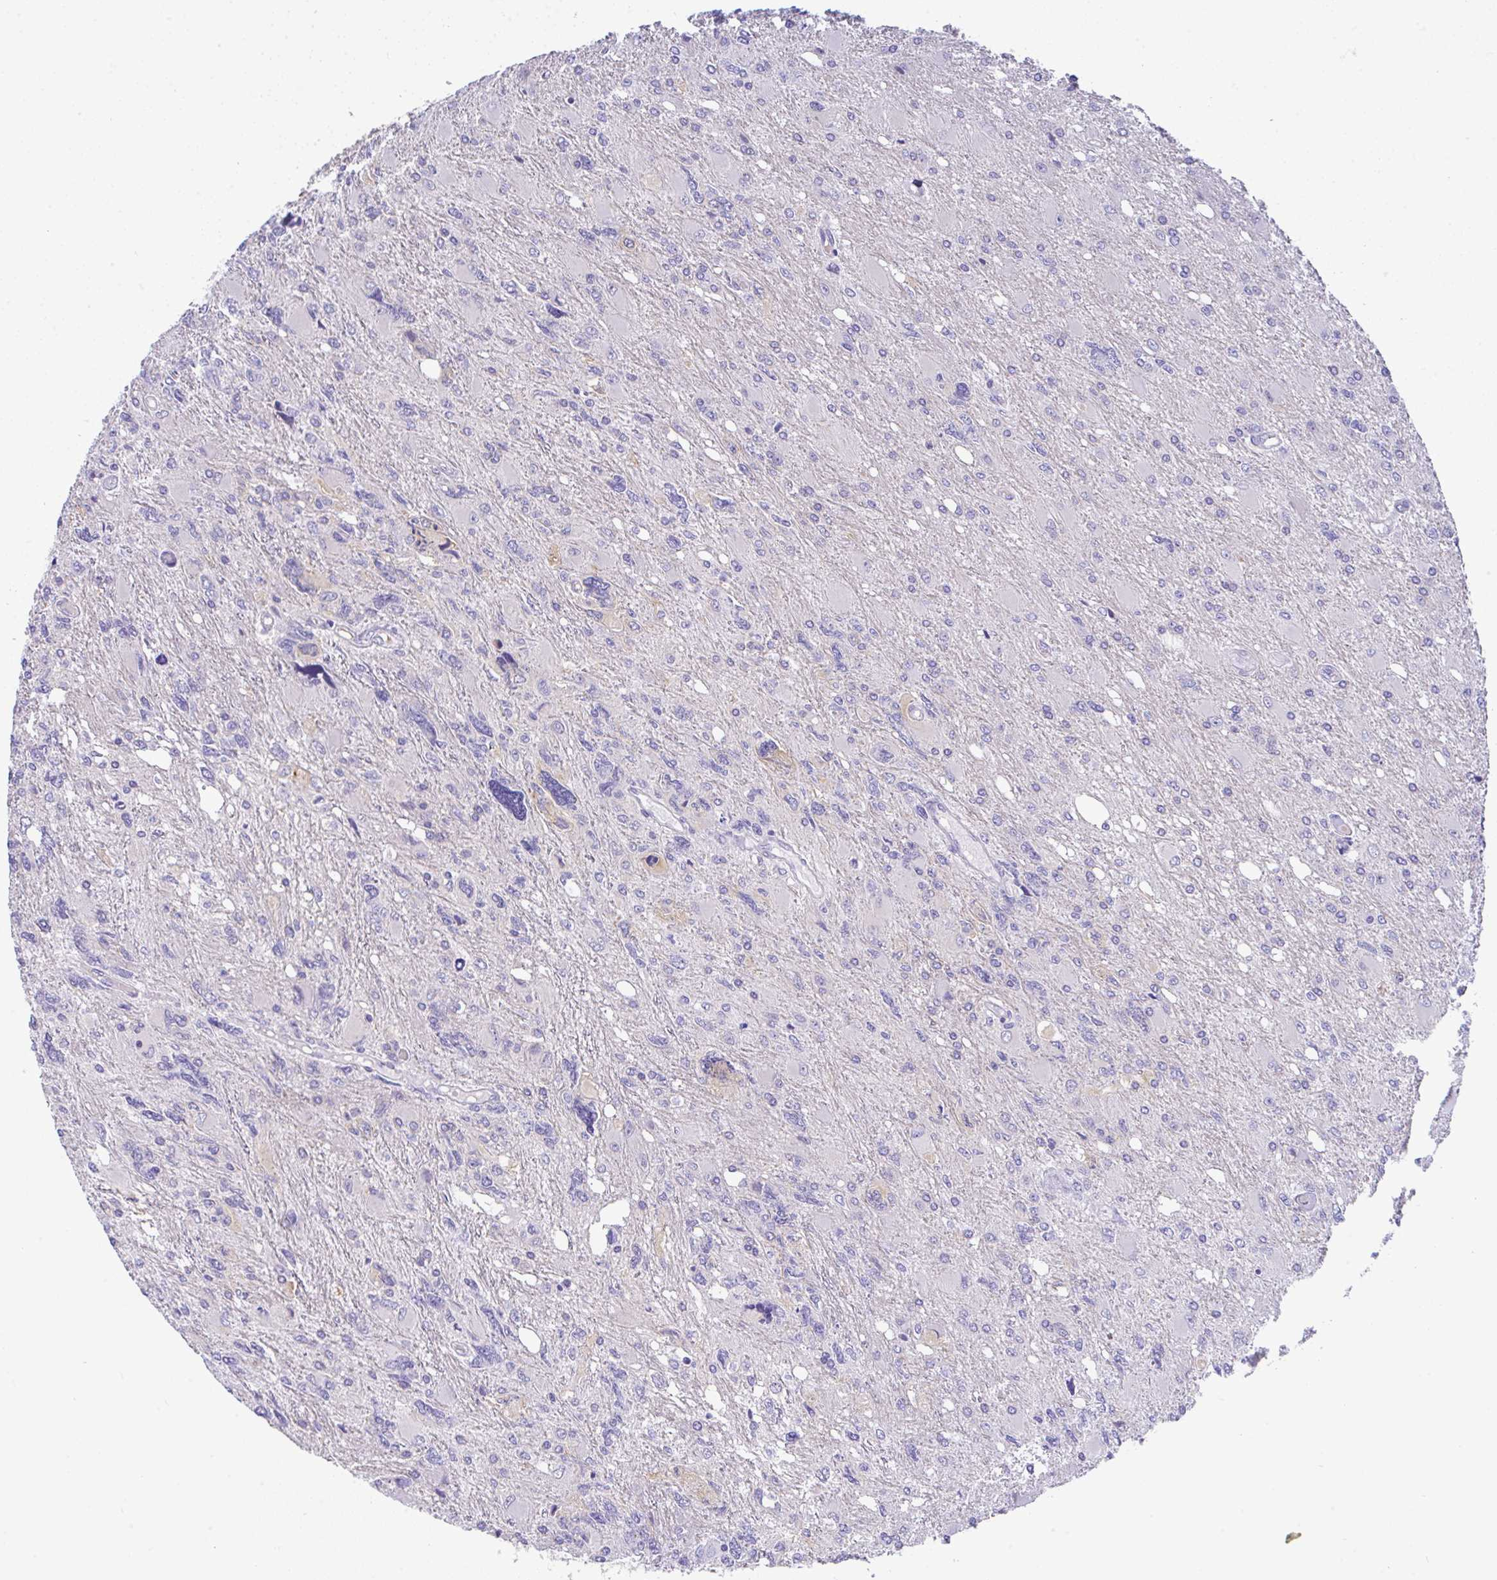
{"staining": {"intensity": "negative", "quantity": "none", "location": "none"}, "tissue": "glioma", "cell_type": "Tumor cells", "image_type": "cancer", "snomed": [{"axis": "morphology", "description": "Glioma, malignant, High grade"}, {"axis": "topography", "description": "Brain"}], "caption": "Immunohistochemical staining of human glioma exhibits no significant staining in tumor cells.", "gene": "SERPINE3", "patient": {"sex": "male", "age": 67}}